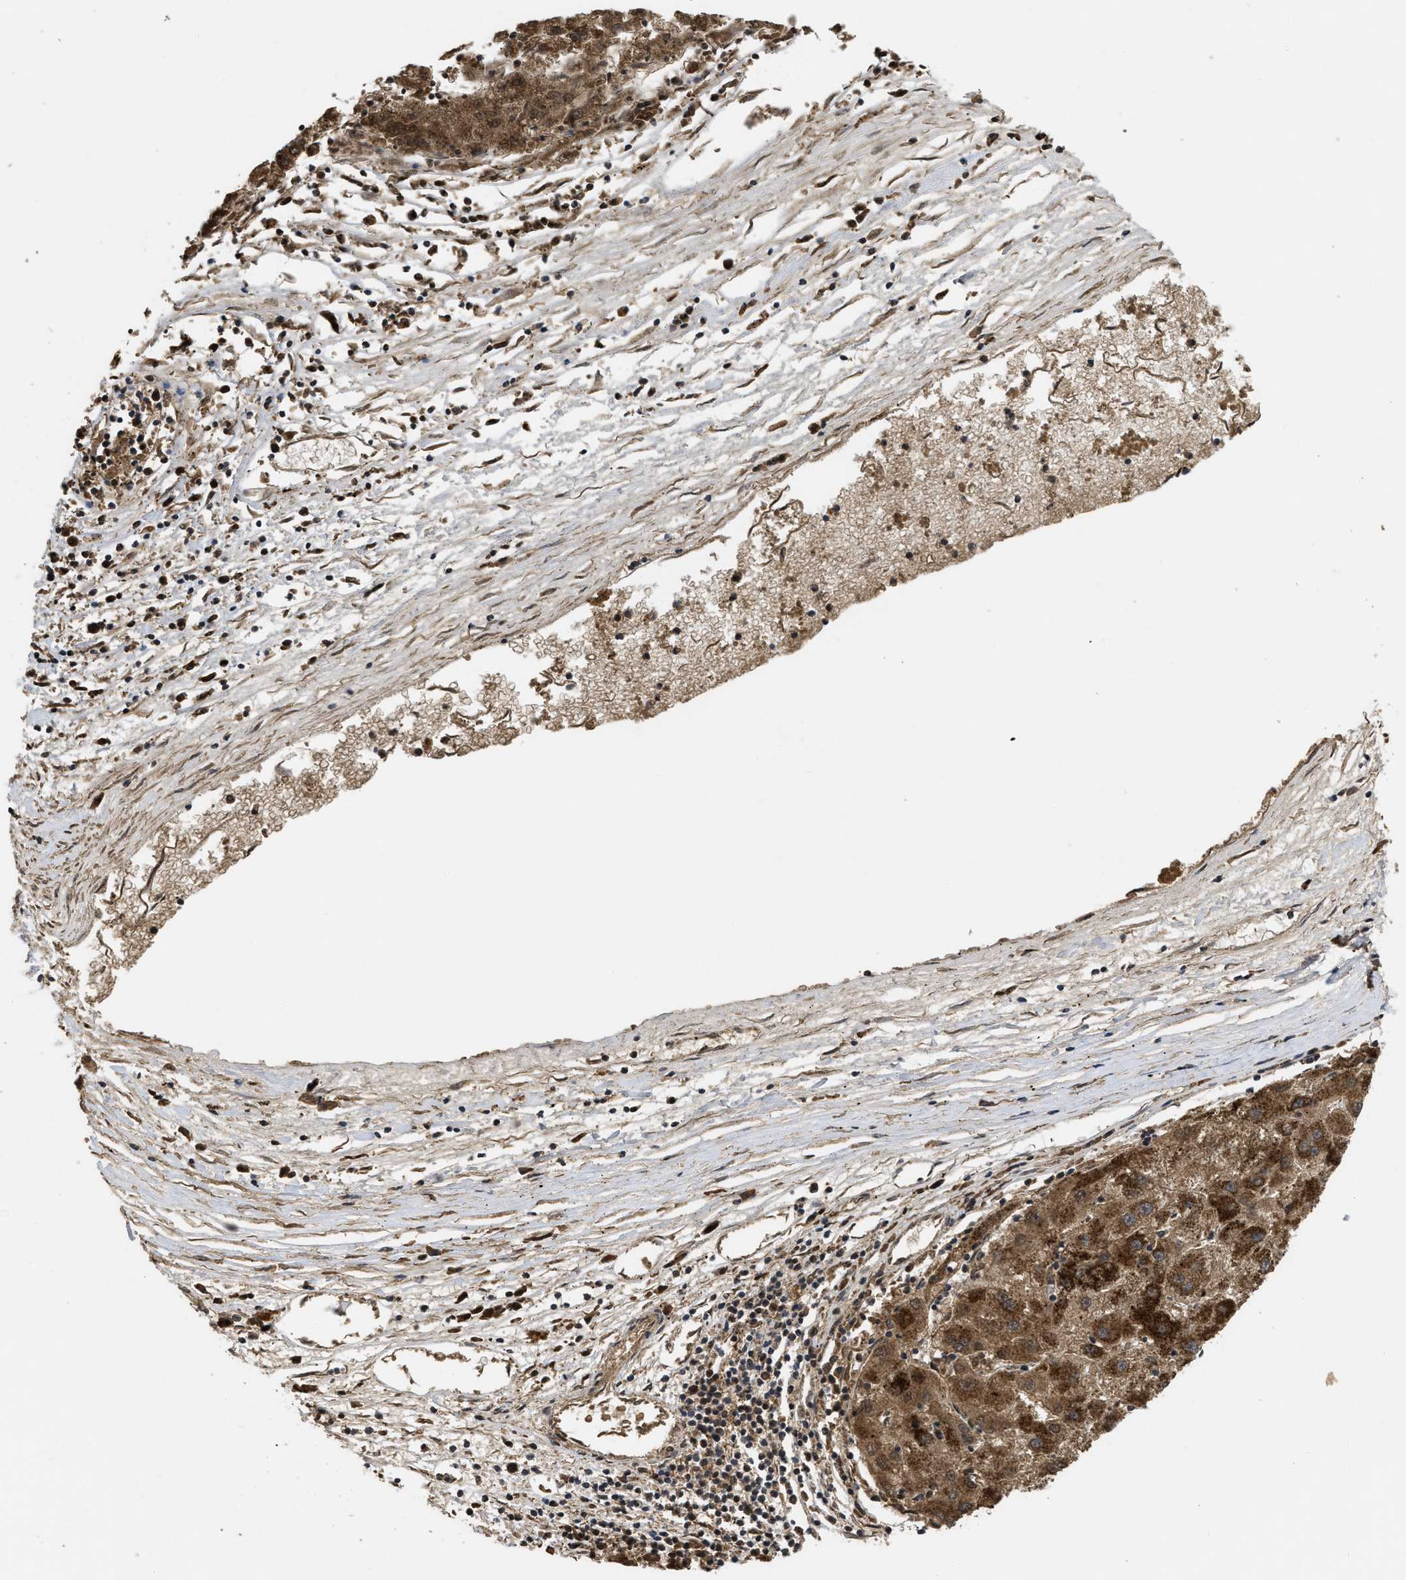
{"staining": {"intensity": "moderate", "quantity": ">75%", "location": "cytoplasmic/membranous"}, "tissue": "liver cancer", "cell_type": "Tumor cells", "image_type": "cancer", "snomed": [{"axis": "morphology", "description": "Carcinoma, Hepatocellular, NOS"}, {"axis": "topography", "description": "Liver"}], "caption": "Protein staining demonstrates moderate cytoplasmic/membranous positivity in approximately >75% of tumor cells in liver cancer.", "gene": "FZD6", "patient": {"sex": "male", "age": 72}}